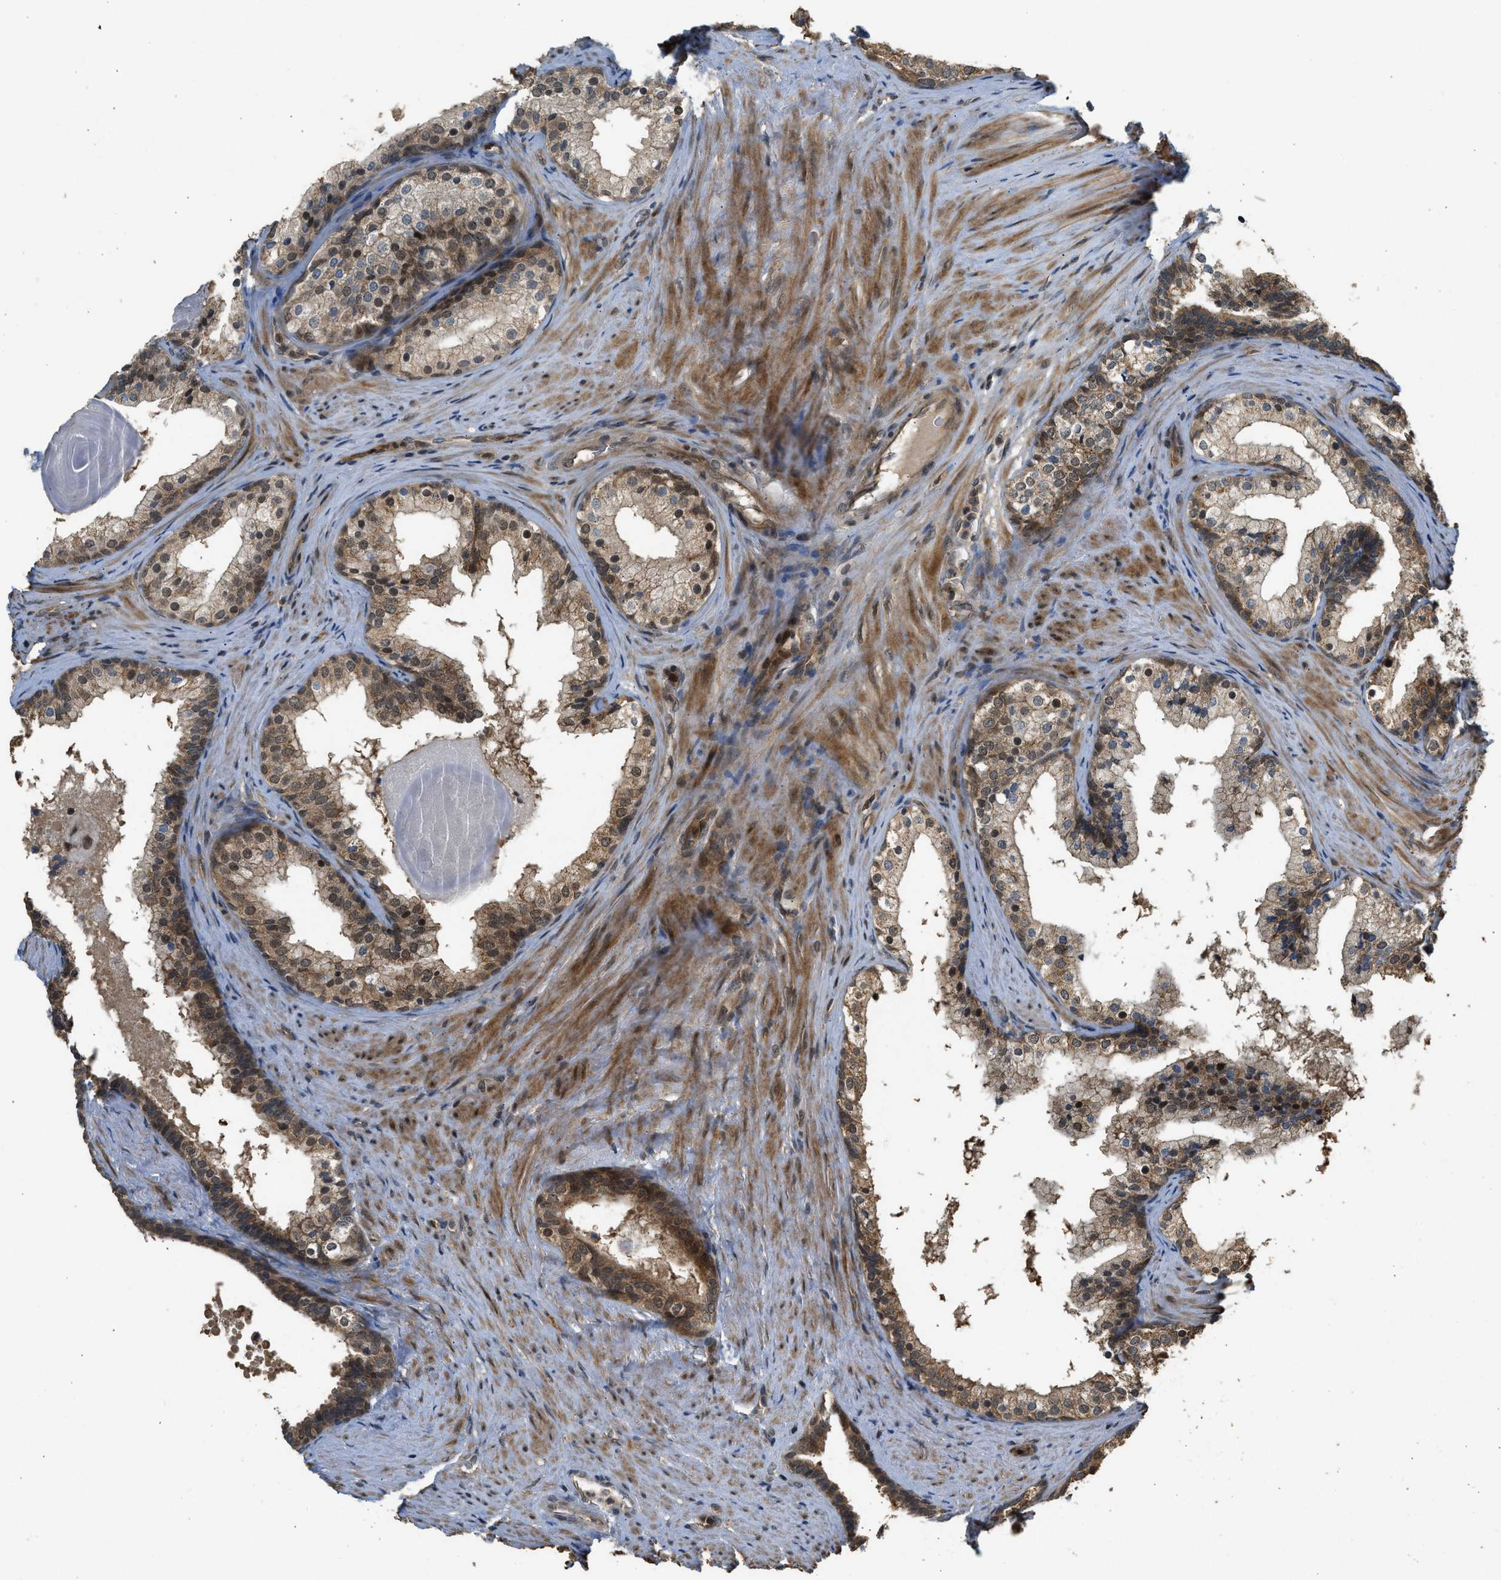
{"staining": {"intensity": "moderate", "quantity": ">75%", "location": "cytoplasmic/membranous,nuclear"}, "tissue": "prostate cancer", "cell_type": "Tumor cells", "image_type": "cancer", "snomed": [{"axis": "morphology", "description": "Adenocarcinoma, Low grade"}, {"axis": "topography", "description": "Prostate"}], "caption": "An immunohistochemistry (IHC) micrograph of tumor tissue is shown. Protein staining in brown highlights moderate cytoplasmic/membranous and nuclear positivity in prostate adenocarcinoma (low-grade) within tumor cells. (DAB (3,3'-diaminobenzidine) IHC with brightfield microscopy, high magnification).", "gene": "GET1", "patient": {"sex": "male", "age": 69}}